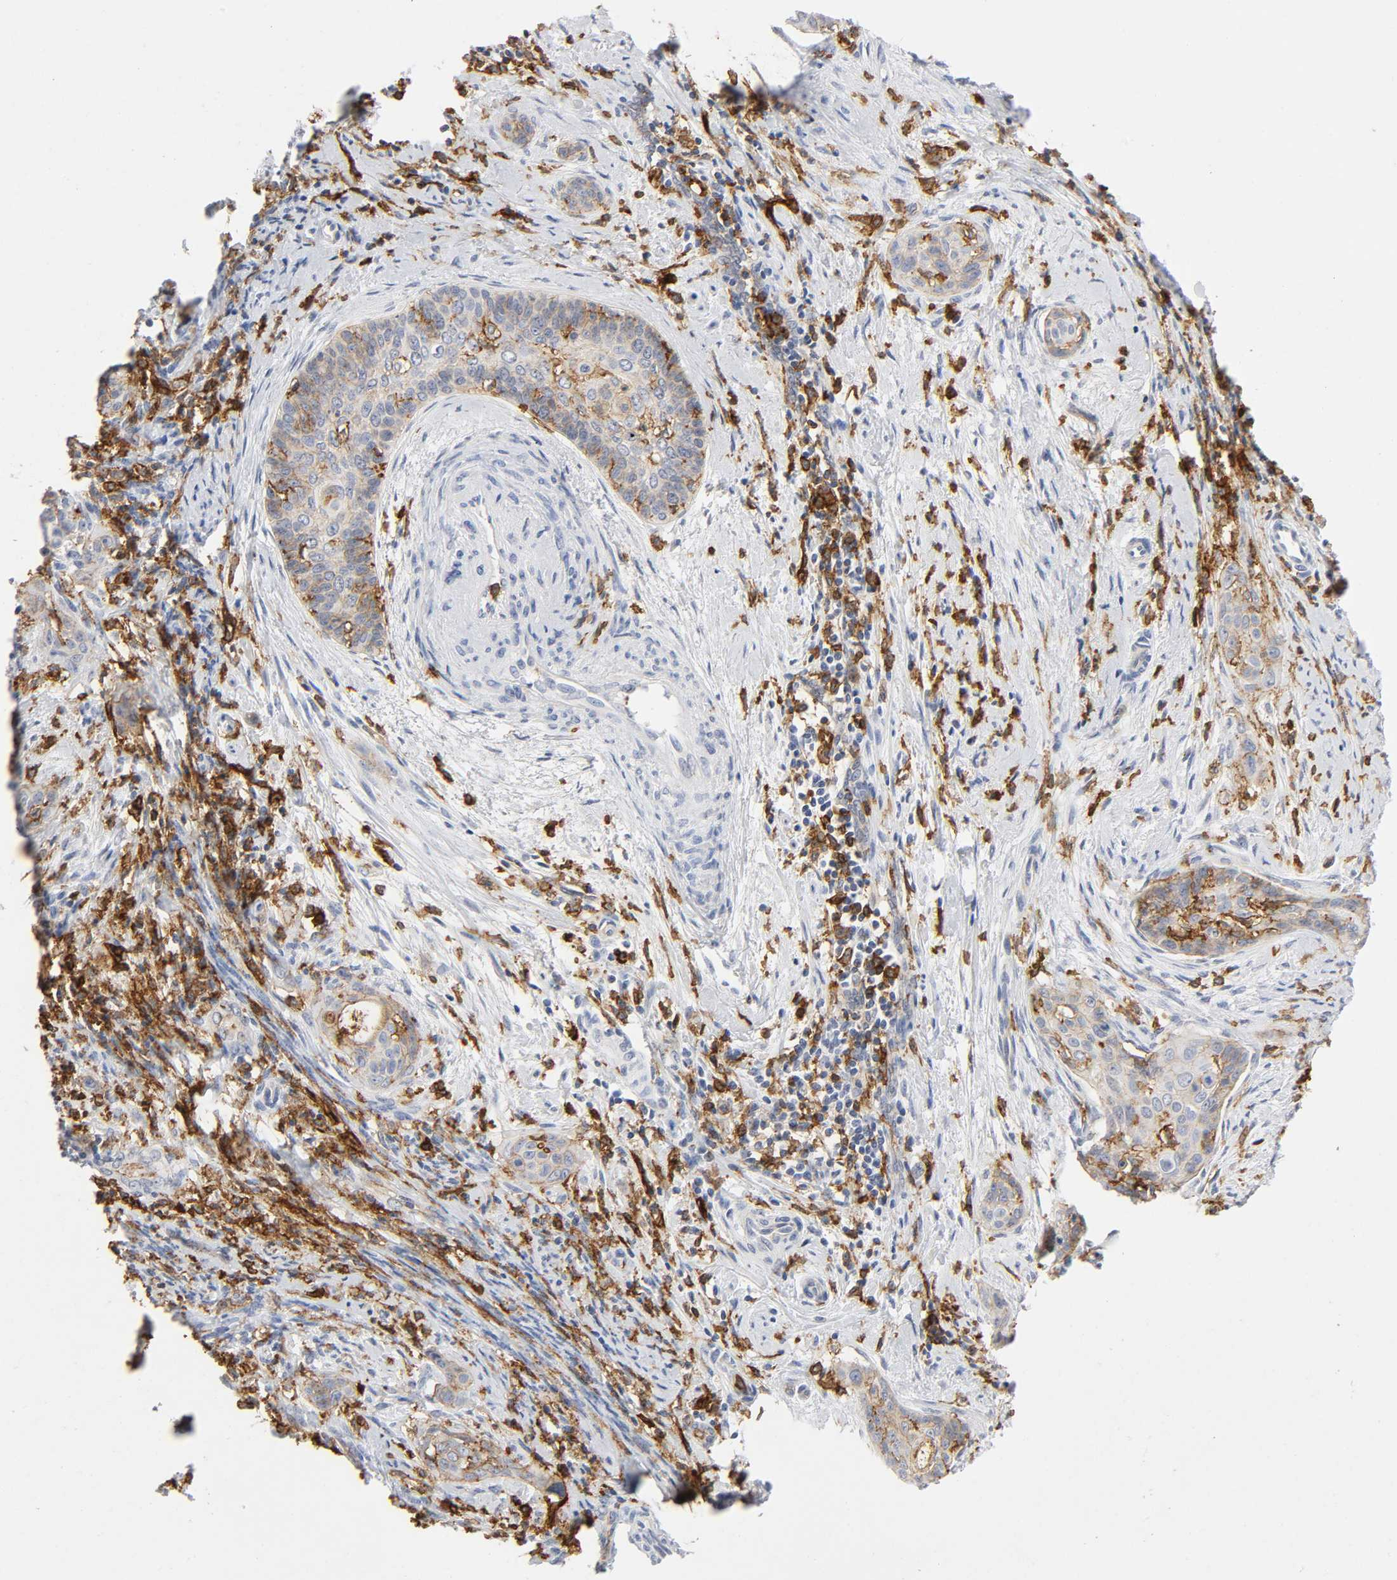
{"staining": {"intensity": "negative", "quantity": "none", "location": "none"}, "tissue": "cervical cancer", "cell_type": "Tumor cells", "image_type": "cancer", "snomed": [{"axis": "morphology", "description": "Squamous cell carcinoma, NOS"}, {"axis": "topography", "description": "Cervix"}], "caption": "This is an immunohistochemistry (IHC) image of human squamous cell carcinoma (cervical). There is no expression in tumor cells.", "gene": "LYN", "patient": {"sex": "female", "age": 33}}